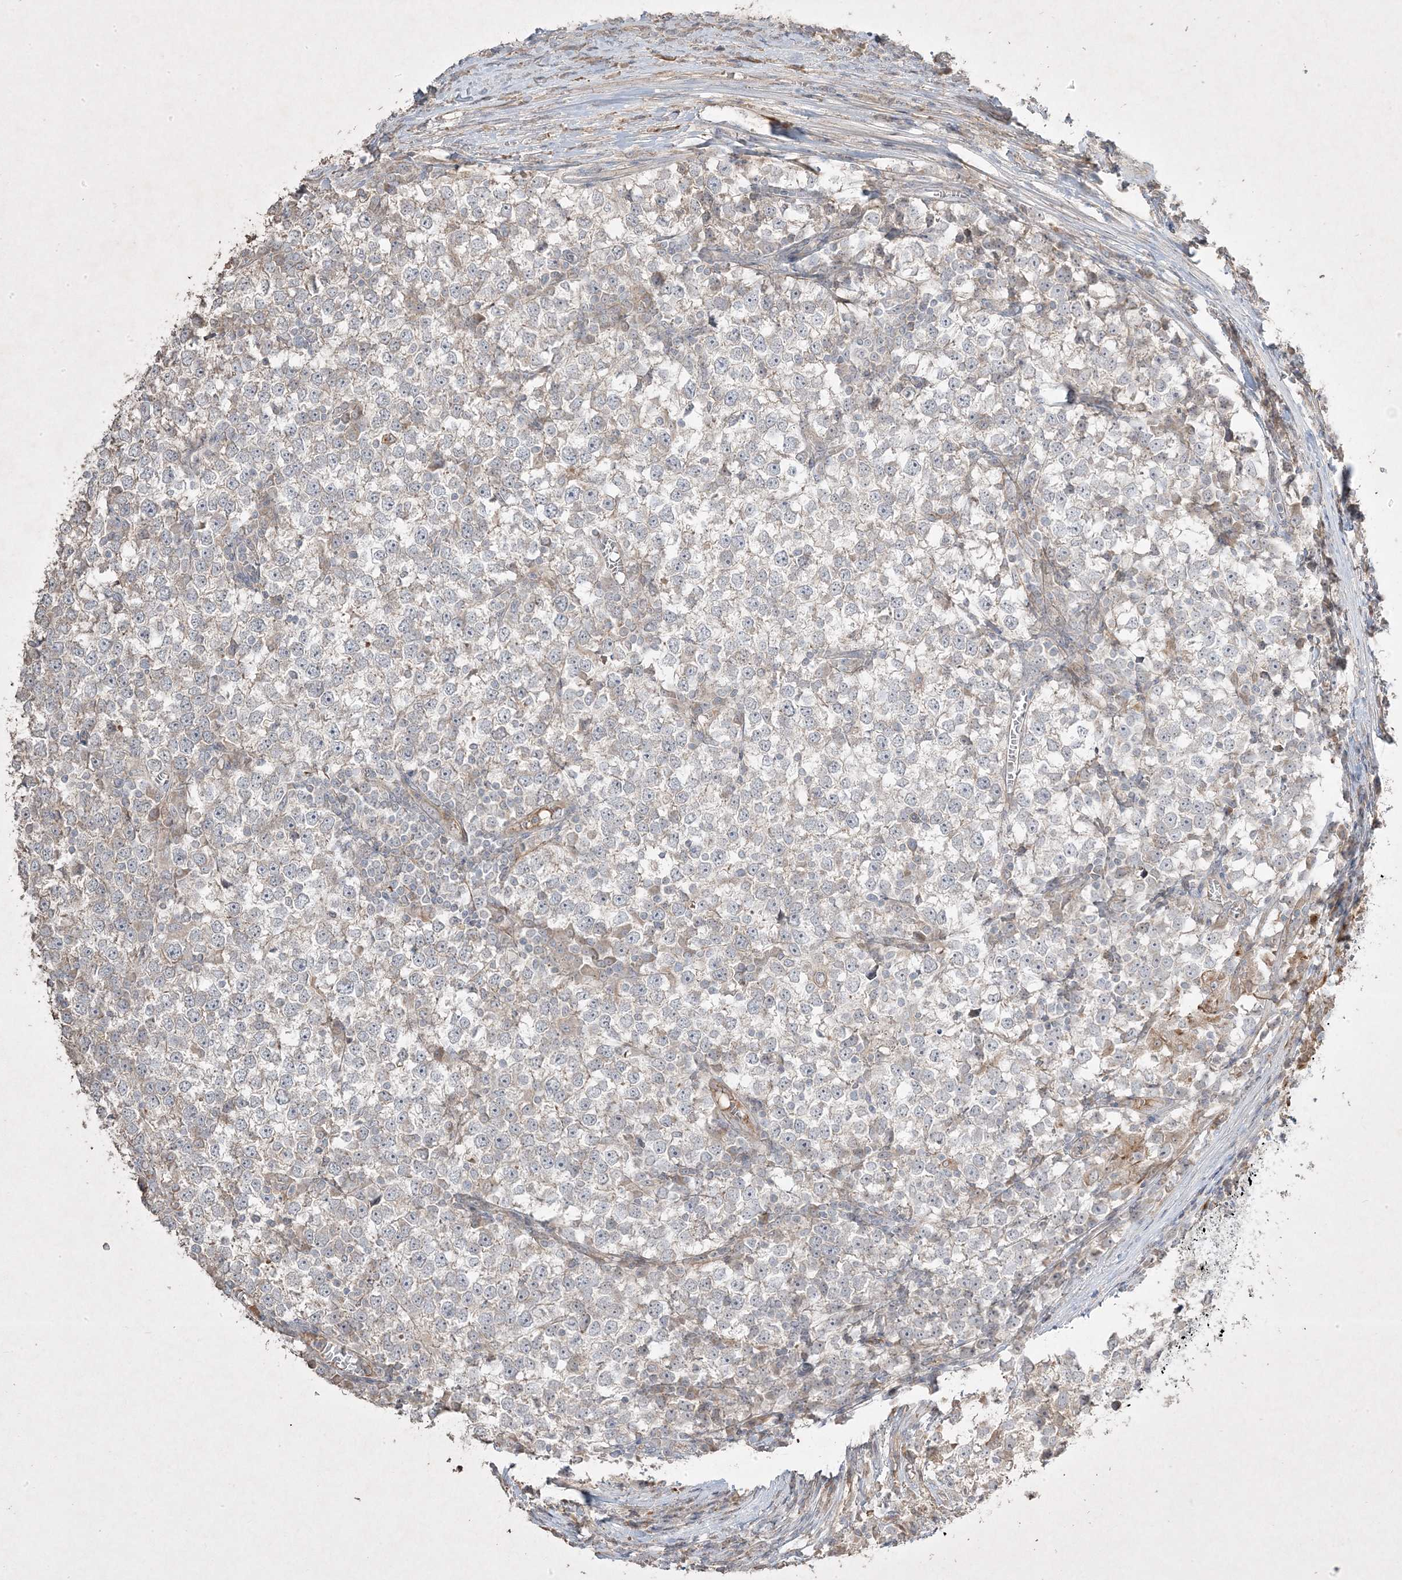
{"staining": {"intensity": "negative", "quantity": "none", "location": "none"}, "tissue": "testis cancer", "cell_type": "Tumor cells", "image_type": "cancer", "snomed": [{"axis": "morphology", "description": "Seminoma, NOS"}, {"axis": "topography", "description": "Testis"}], "caption": "A high-resolution micrograph shows immunohistochemistry (IHC) staining of testis cancer (seminoma), which shows no significant staining in tumor cells. (DAB (3,3'-diaminobenzidine) immunohistochemistry visualized using brightfield microscopy, high magnification).", "gene": "RGL4", "patient": {"sex": "male", "age": 65}}